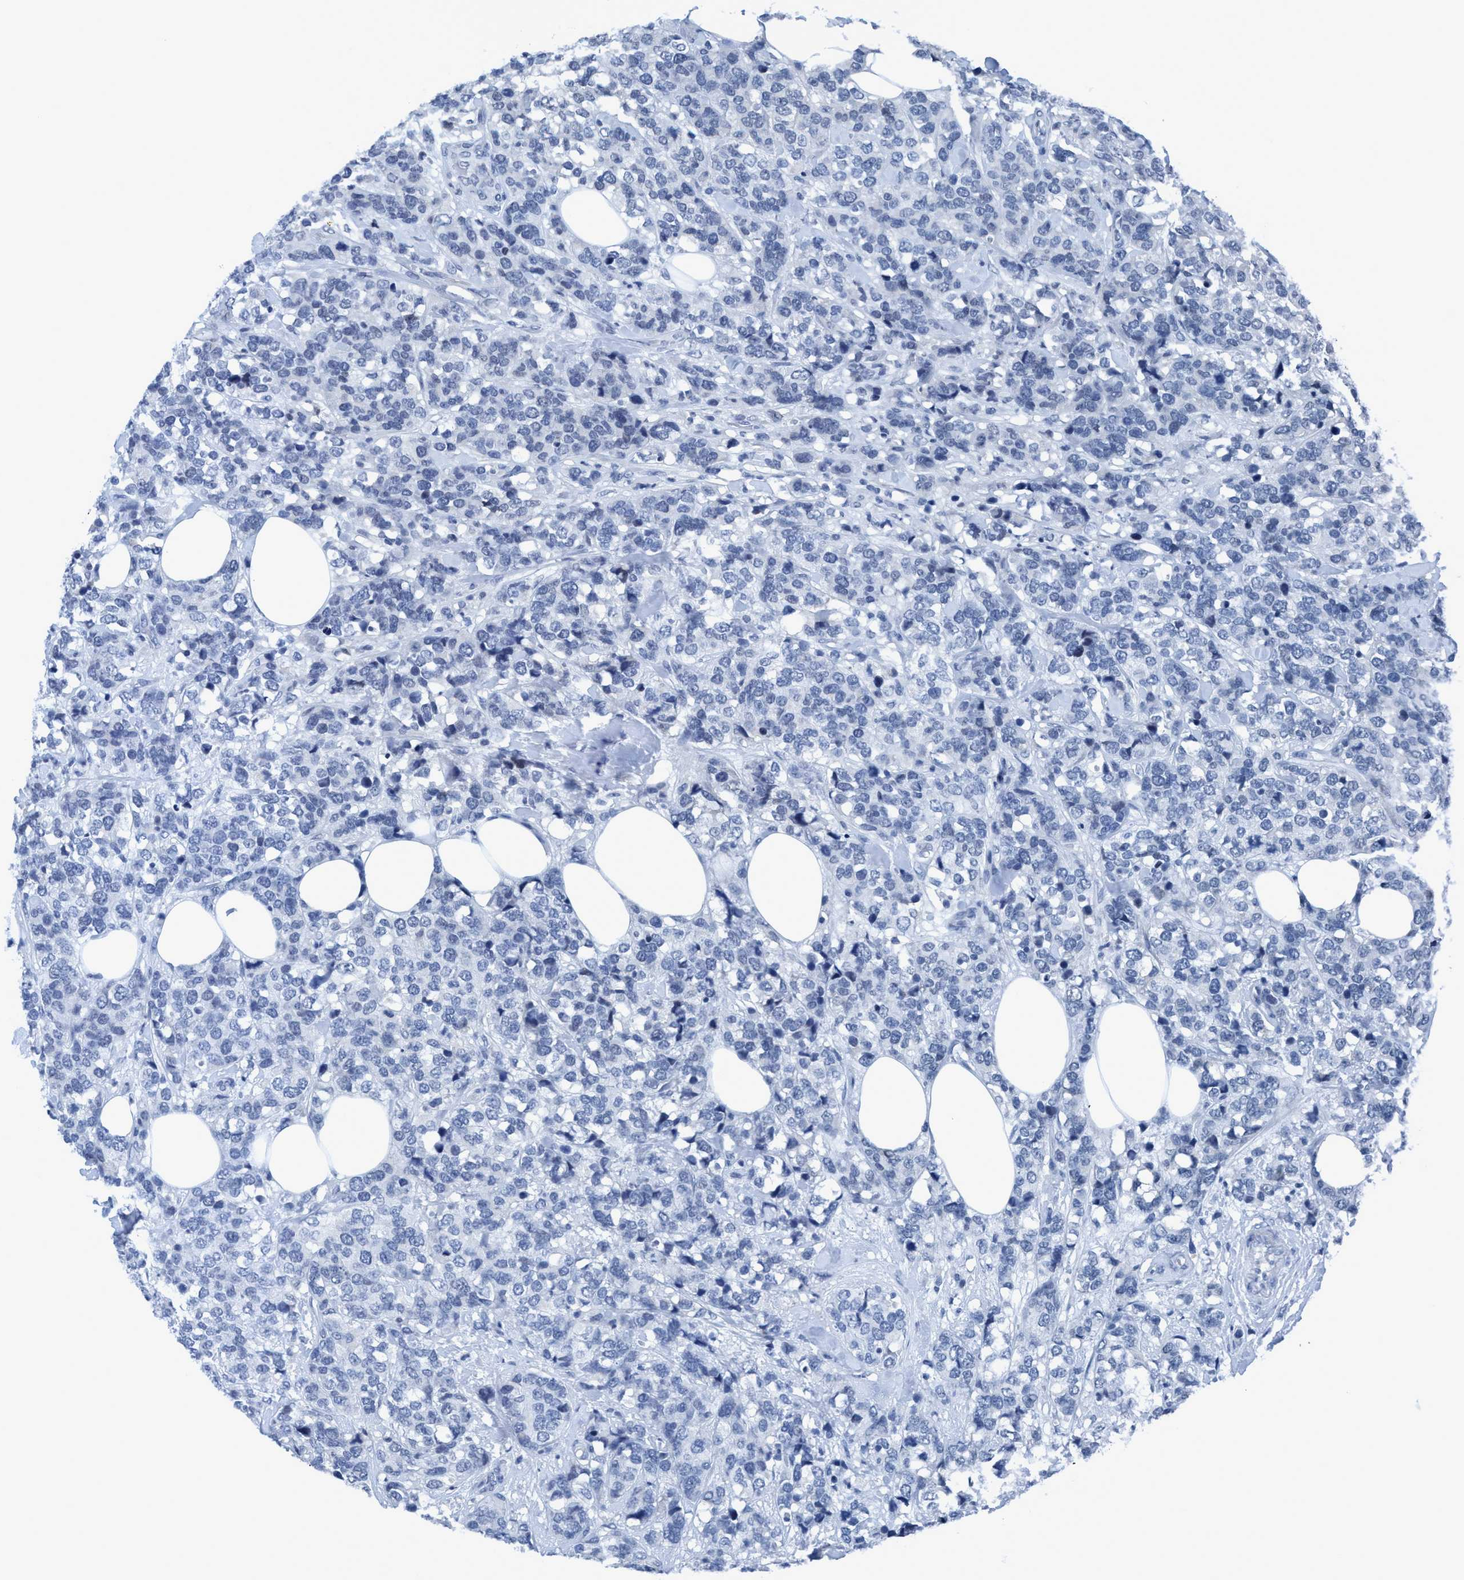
{"staining": {"intensity": "negative", "quantity": "none", "location": "none"}, "tissue": "breast cancer", "cell_type": "Tumor cells", "image_type": "cancer", "snomed": [{"axis": "morphology", "description": "Lobular carcinoma"}, {"axis": "topography", "description": "Breast"}], "caption": "Image shows no significant protein staining in tumor cells of breast cancer (lobular carcinoma).", "gene": "DNAI1", "patient": {"sex": "female", "age": 59}}